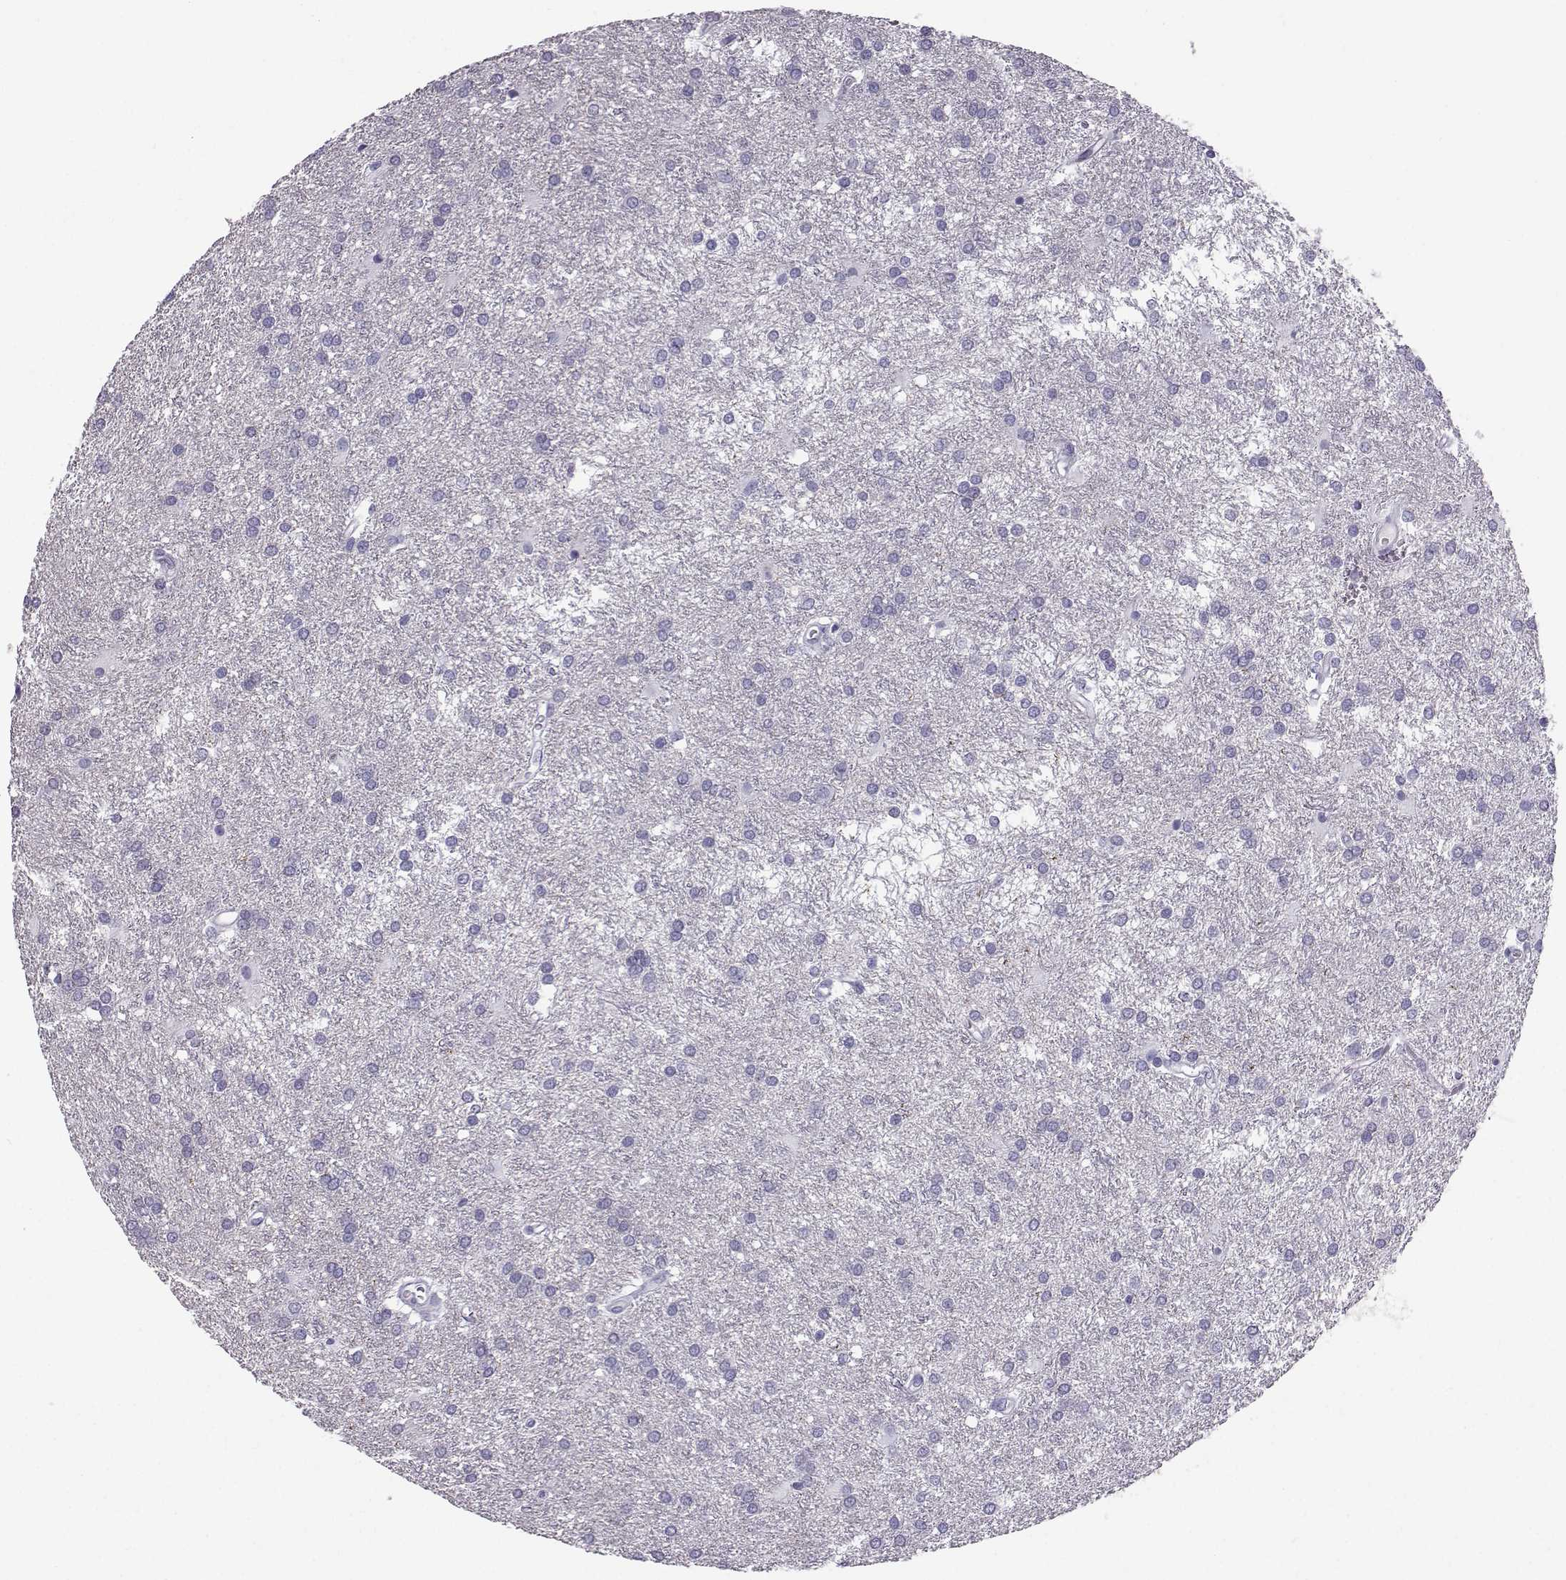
{"staining": {"intensity": "negative", "quantity": "none", "location": "none"}, "tissue": "glioma", "cell_type": "Tumor cells", "image_type": "cancer", "snomed": [{"axis": "morphology", "description": "Glioma, malignant, Low grade"}, {"axis": "topography", "description": "Brain"}], "caption": "DAB immunohistochemical staining of glioma demonstrates no significant expression in tumor cells. The staining is performed using DAB (3,3'-diaminobenzidine) brown chromogen with nuclei counter-stained in using hematoxylin.", "gene": "DMRT3", "patient": {"sex": "female", "age": 32}}